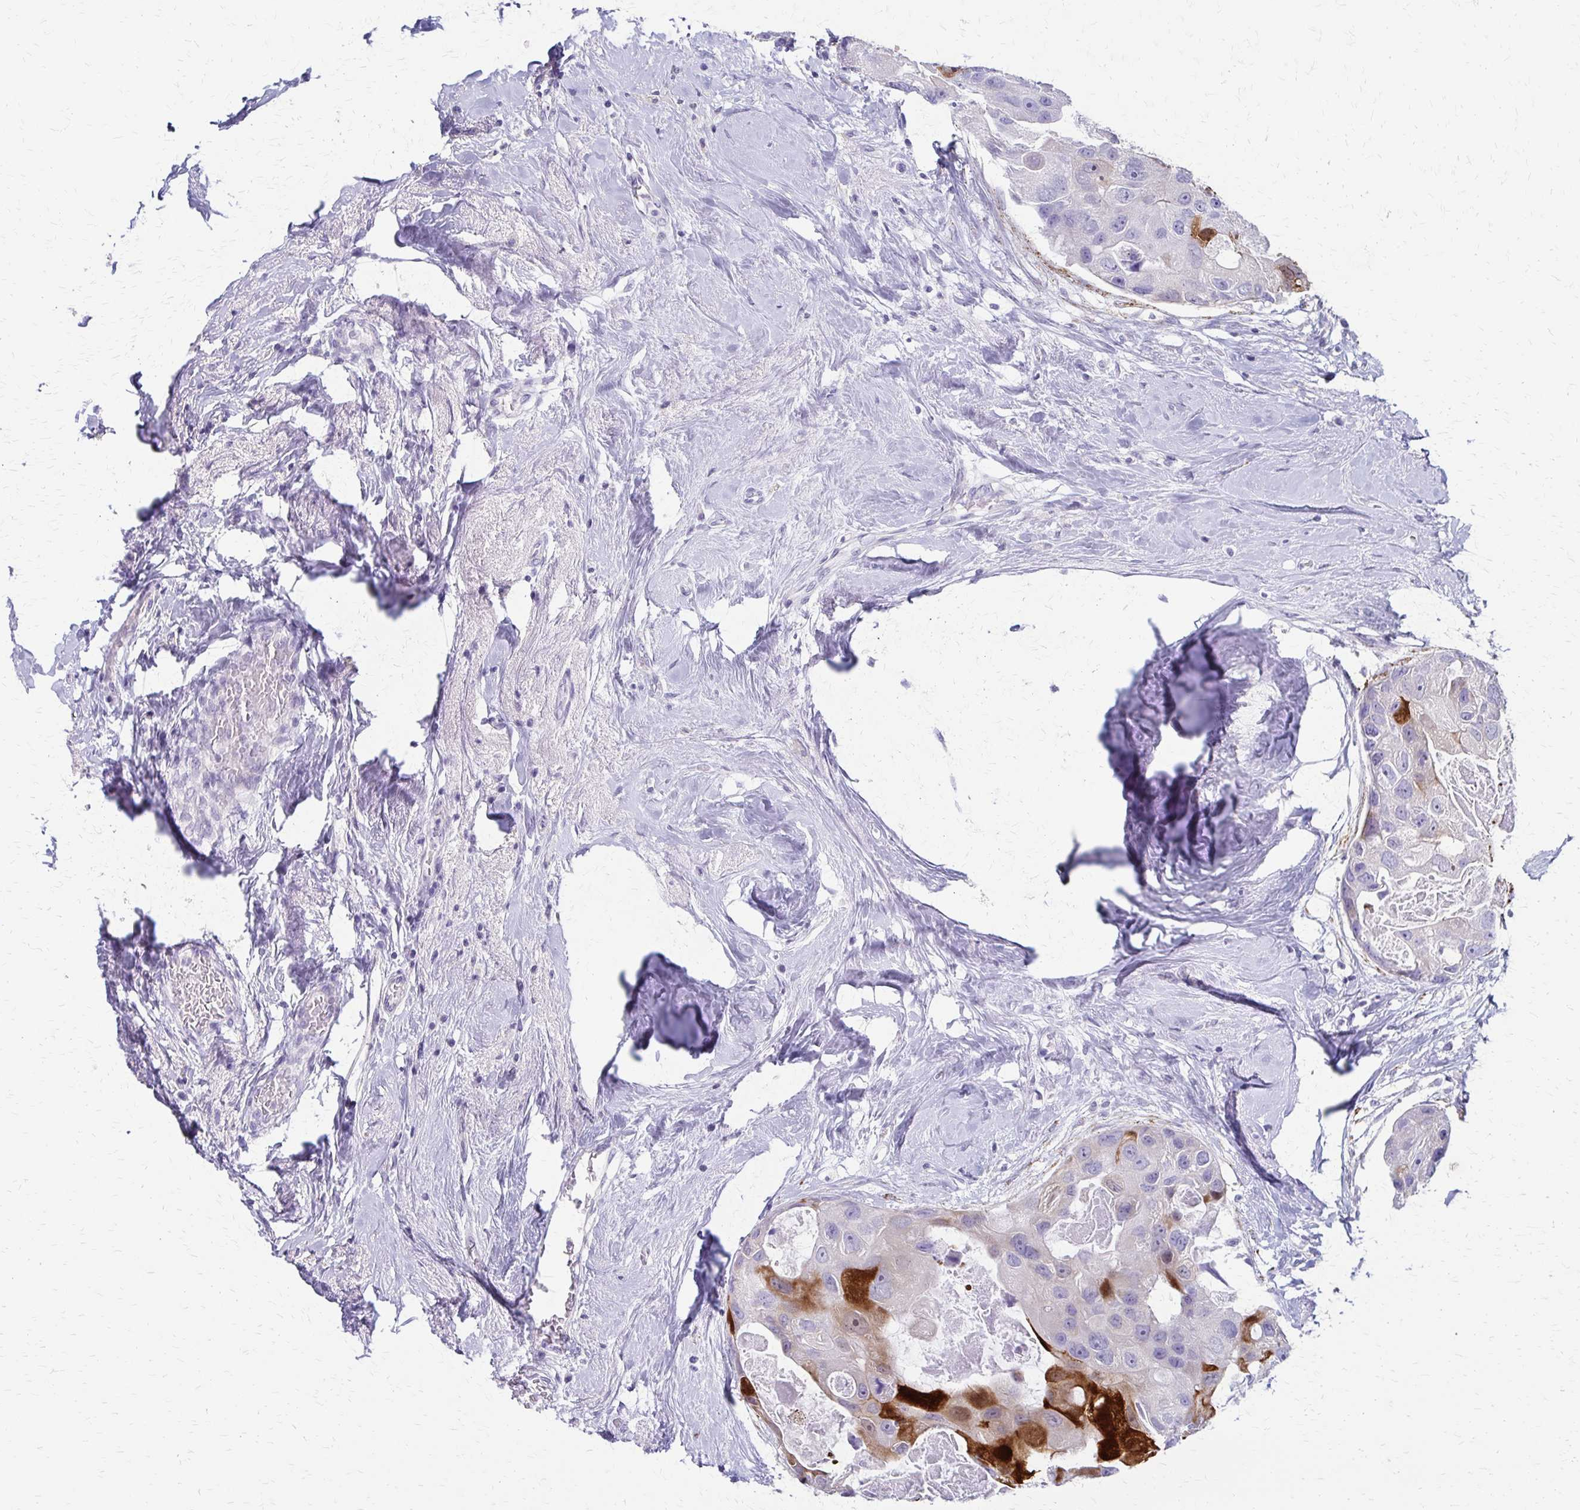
{"staining": {"intensity": "strong", "quantity": "<25%", "location": "cytoplasmic/membranous"}, "tissue": "breast cancer", "cell_type": "Tumor cells", "image_type": "cancer", "snomed": [{"axis": "morphology", "description": "Duct carcinoma"}, {"axis": "topography", "description": "Breast"}], "caption": "Immunohistochemical staining of breast cancer exhibits medium levels of strong cytoplasmic/membranous positivity in approximately <25% of tumor cells. (DAB IHC with brightfield microscopy, high magnification).", "gene": "ZSCAN5B", "patient": {"sex": "female", "age": 43}}